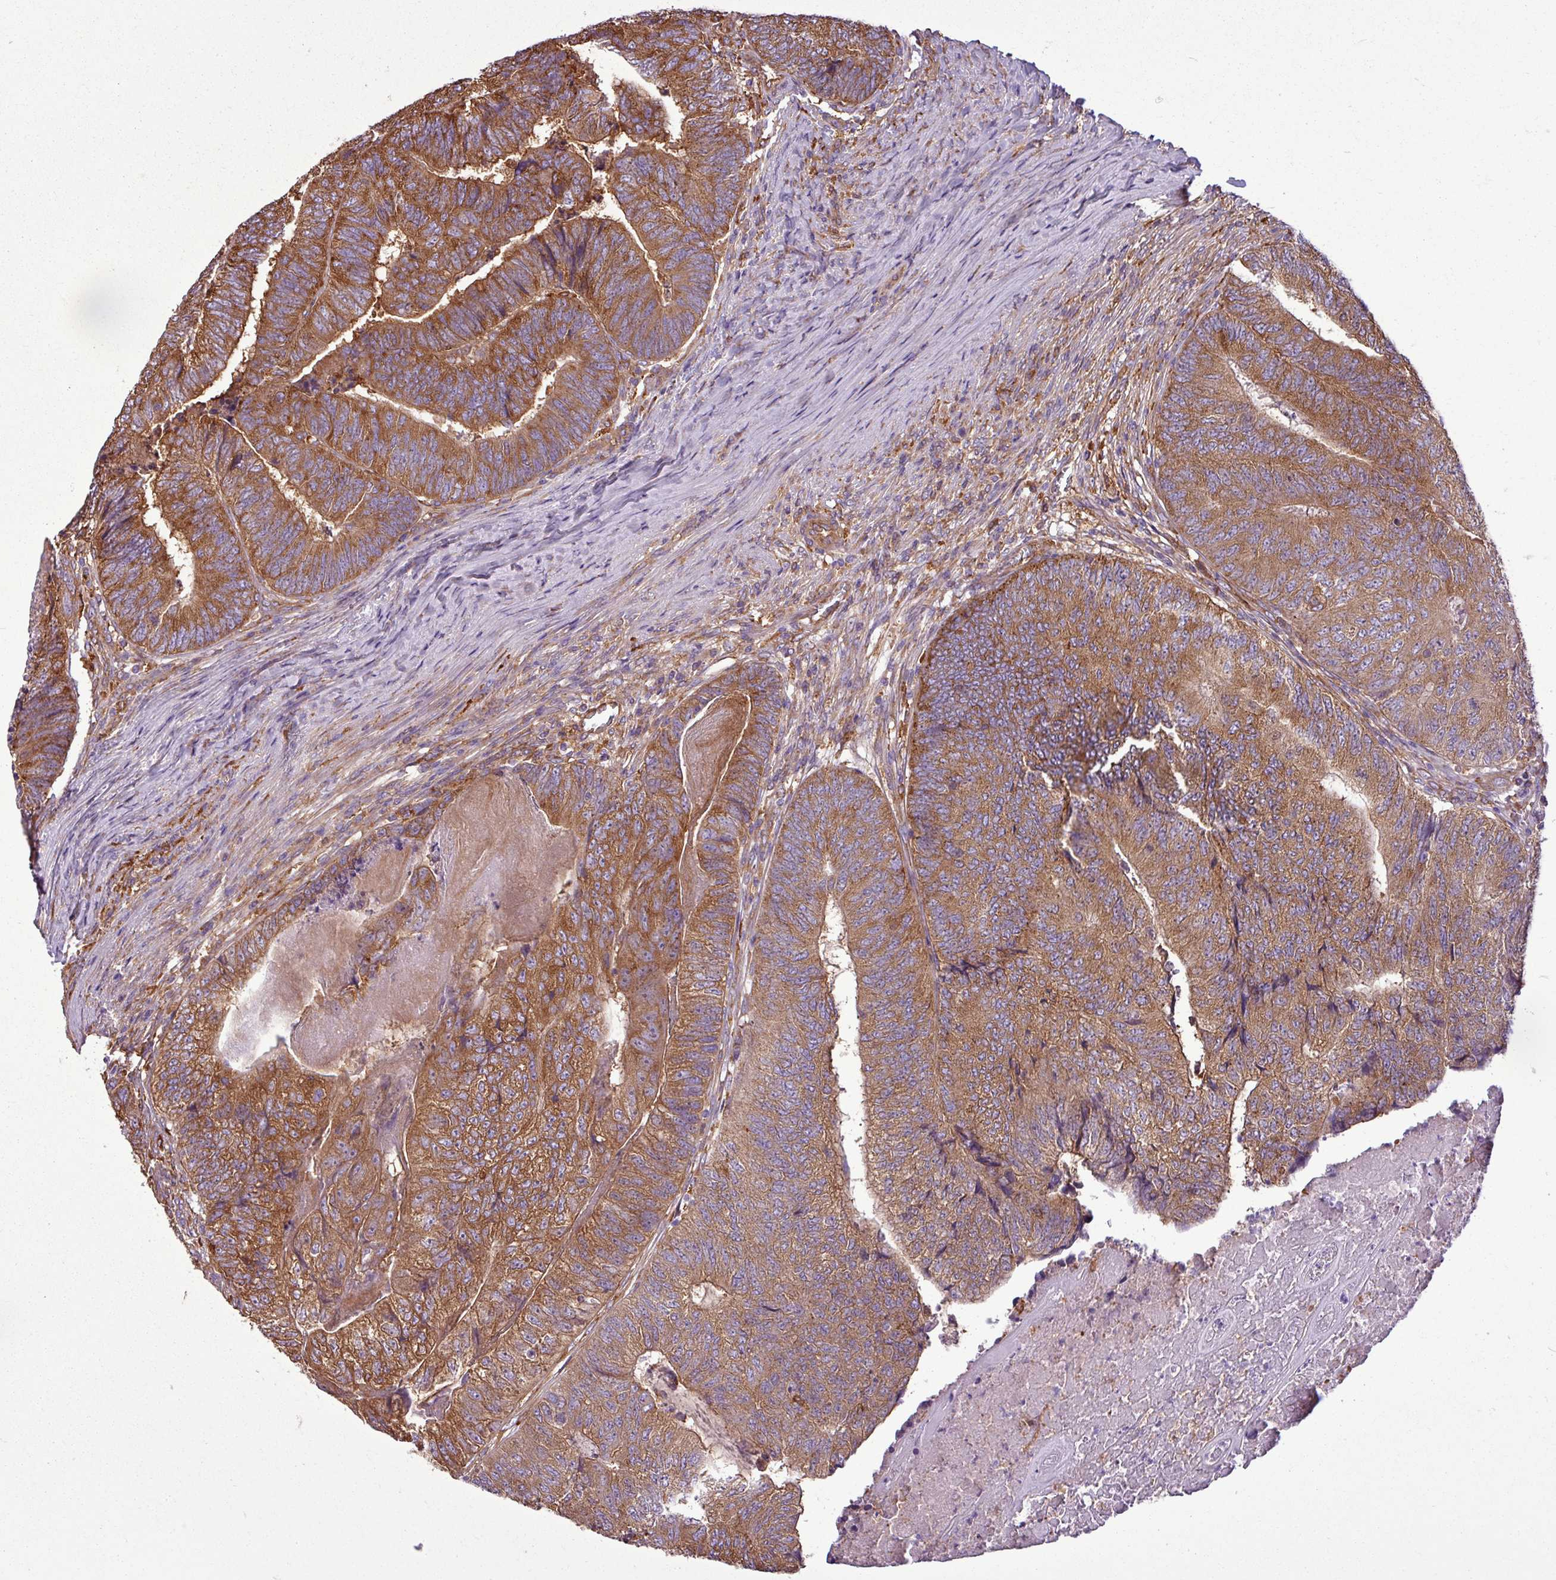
{"staining": {"intensity": "moderate", "quantity": ">75%", "location": "cytoplasmic/membranous"}, "tissue": "colorectal cancer", "cell_type": "Tumor cells", "image_type": "cancer", "snomed": [{"axis": "morphology", "description": "Adenocarcinoma, NOS"}, {"axis": "topography", "description": "Colon"}], "caption": "This micrograph reveals IHC staining of colorectal cancer (adenocarcinoma), with medium moderate cytoplasmic/membranous expression in about >75% of tumor cells.", "gene": "PACSIN2", "patient": {"sex": "female", "age": 67}}